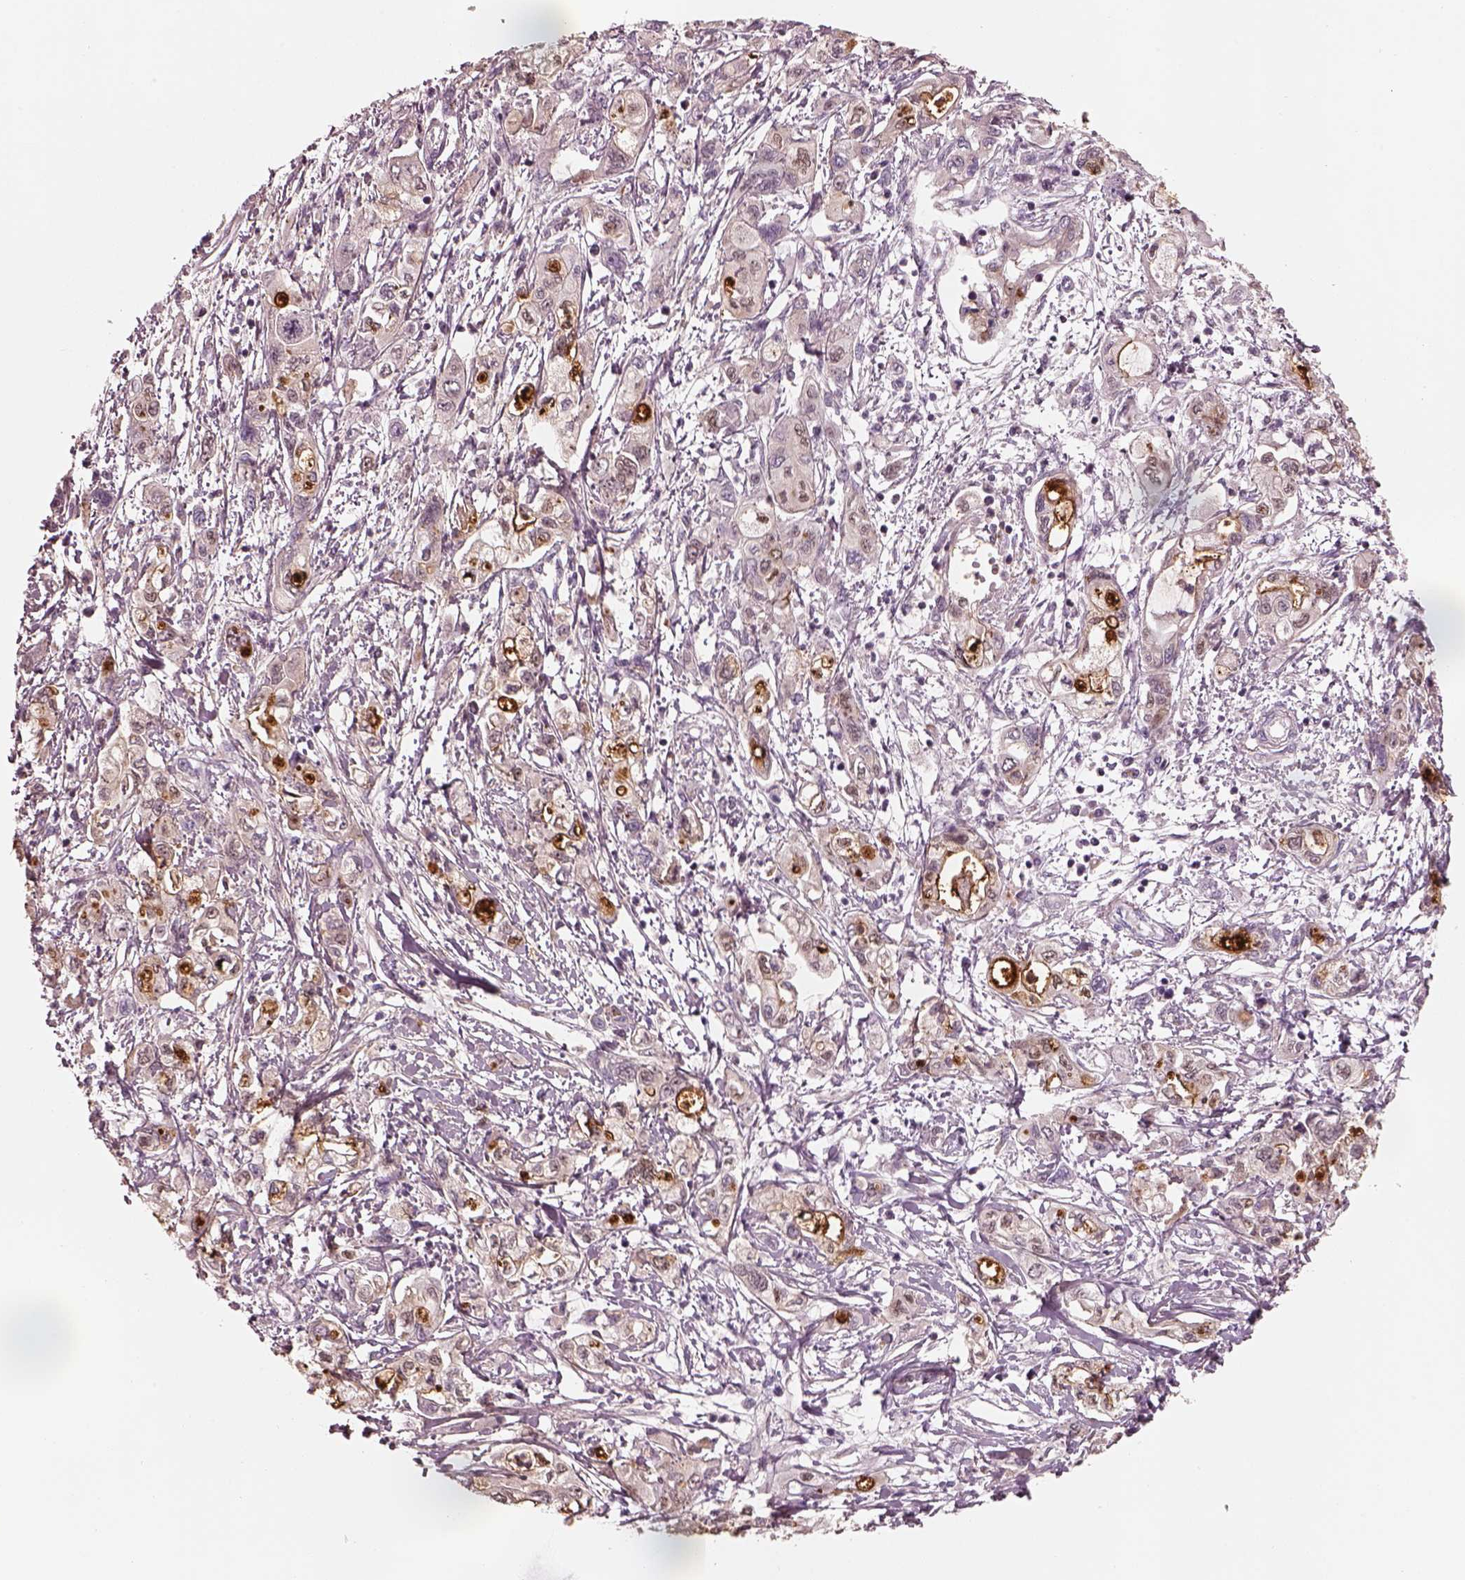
{"staining": {"intensity": "strong", "quantity": "<25%", "location": "cytoplasmic/membranous"}, "tissue": "pancreatic cancer", "cell_type": "Tumor cells", "image_type": "cancer", "snomed": [{"axis": "morphology", "description": "Adenocarcinoma, NOS"}, {"axis": "topography", "description": "Pancreas"}], "caption": "Approximately <25% of tumor cells in human adenocarcinoma (pancreatic) show strong cytoplasmic/membranous protein staining as visualized by brown immunohistochemical staining.", "gene": "SDCBP2", "patient": {"sex": "male", "age": 54}}